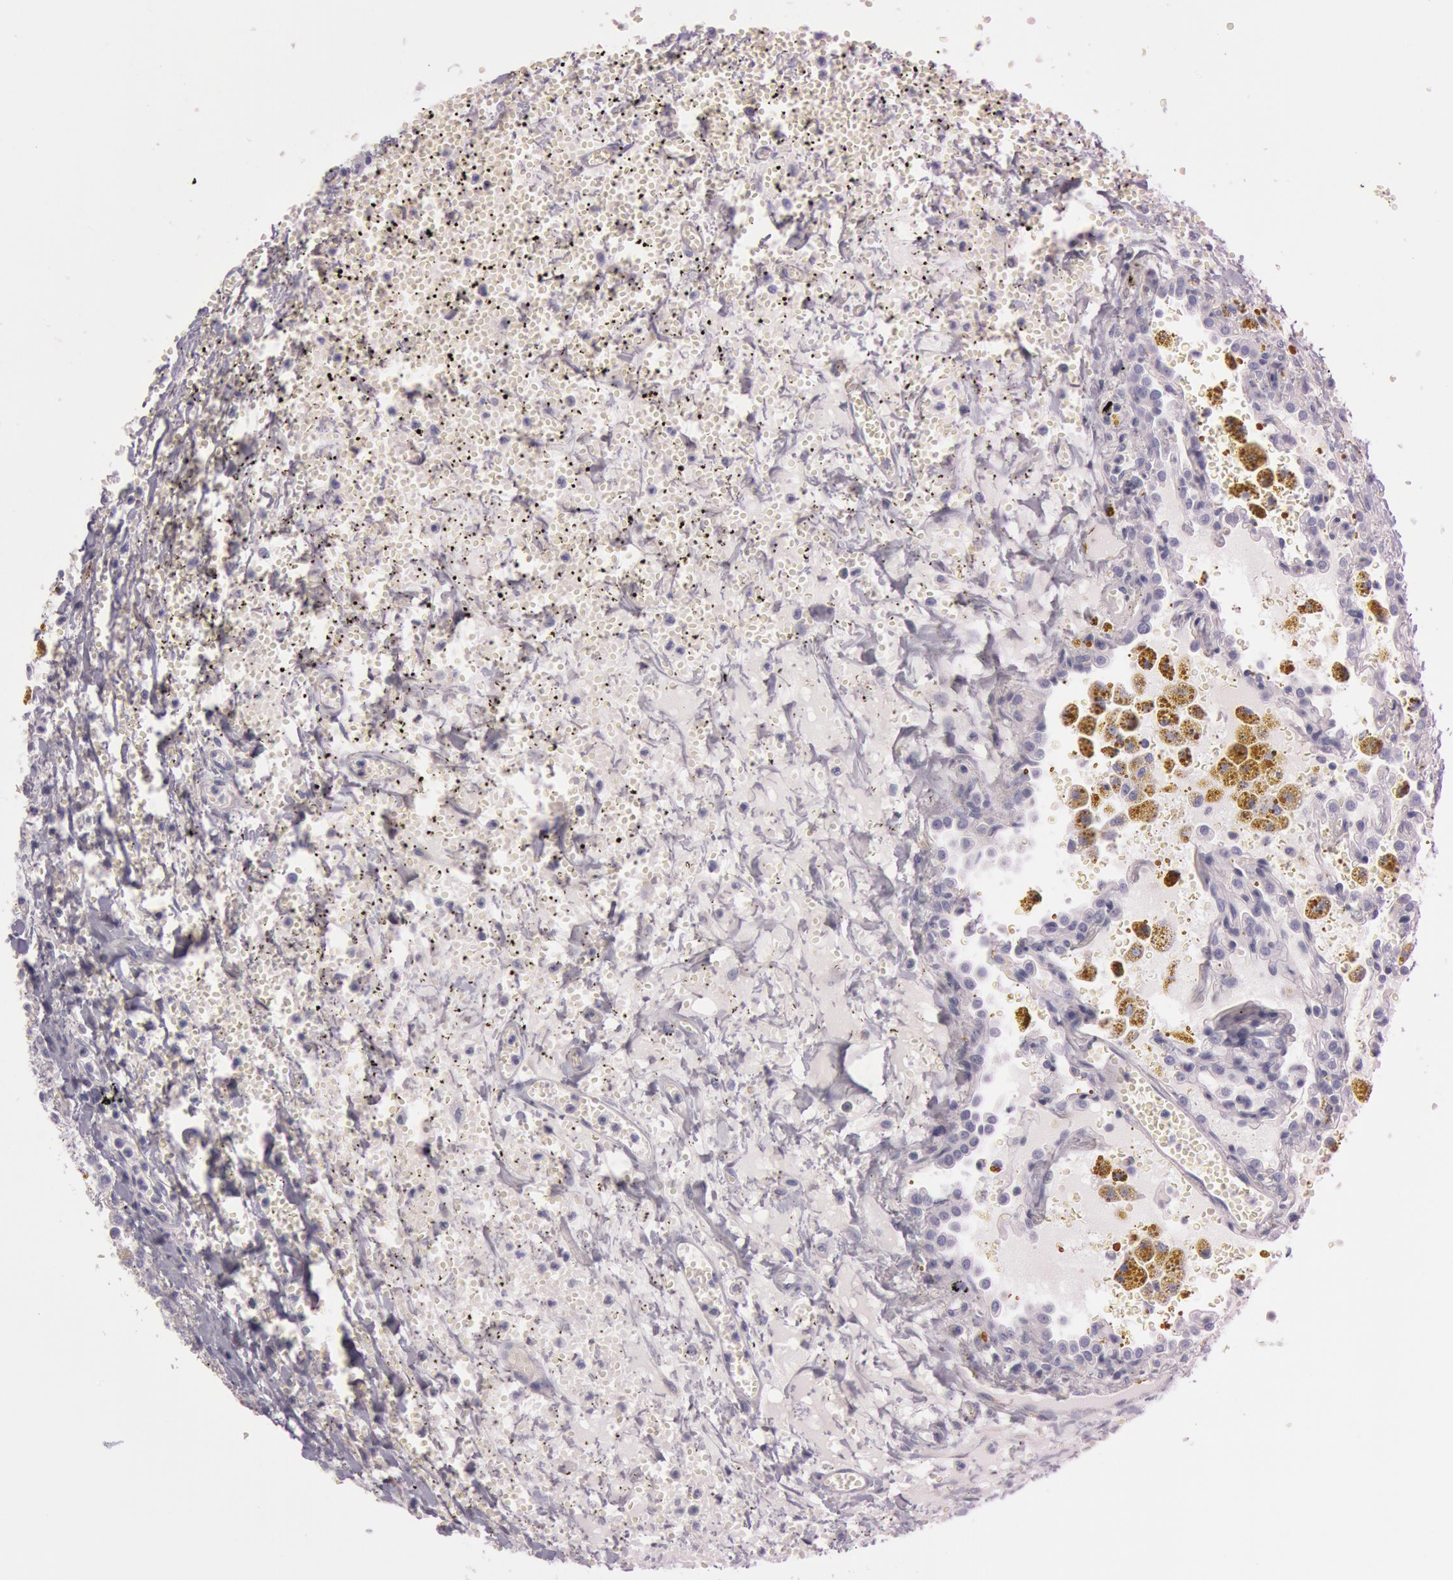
{"staining": {"intensity": "negative", "quantity": "none", "location": "none"}, "tissue": "carcinoid", "cell_type": "Tumor cells", "image_type": "cancer", "snomed": [{"axis": "morphology", "description": "Carcinoid, malignant, NOS"}, {"axis": "topography", "description": "Bronchus"}], "caption": "An image of carcinoid stained for a protein exhibits no brown staining in tumor cells.", "gene": "FOLH1", "patient": {"sex": "male", "age": 55}}